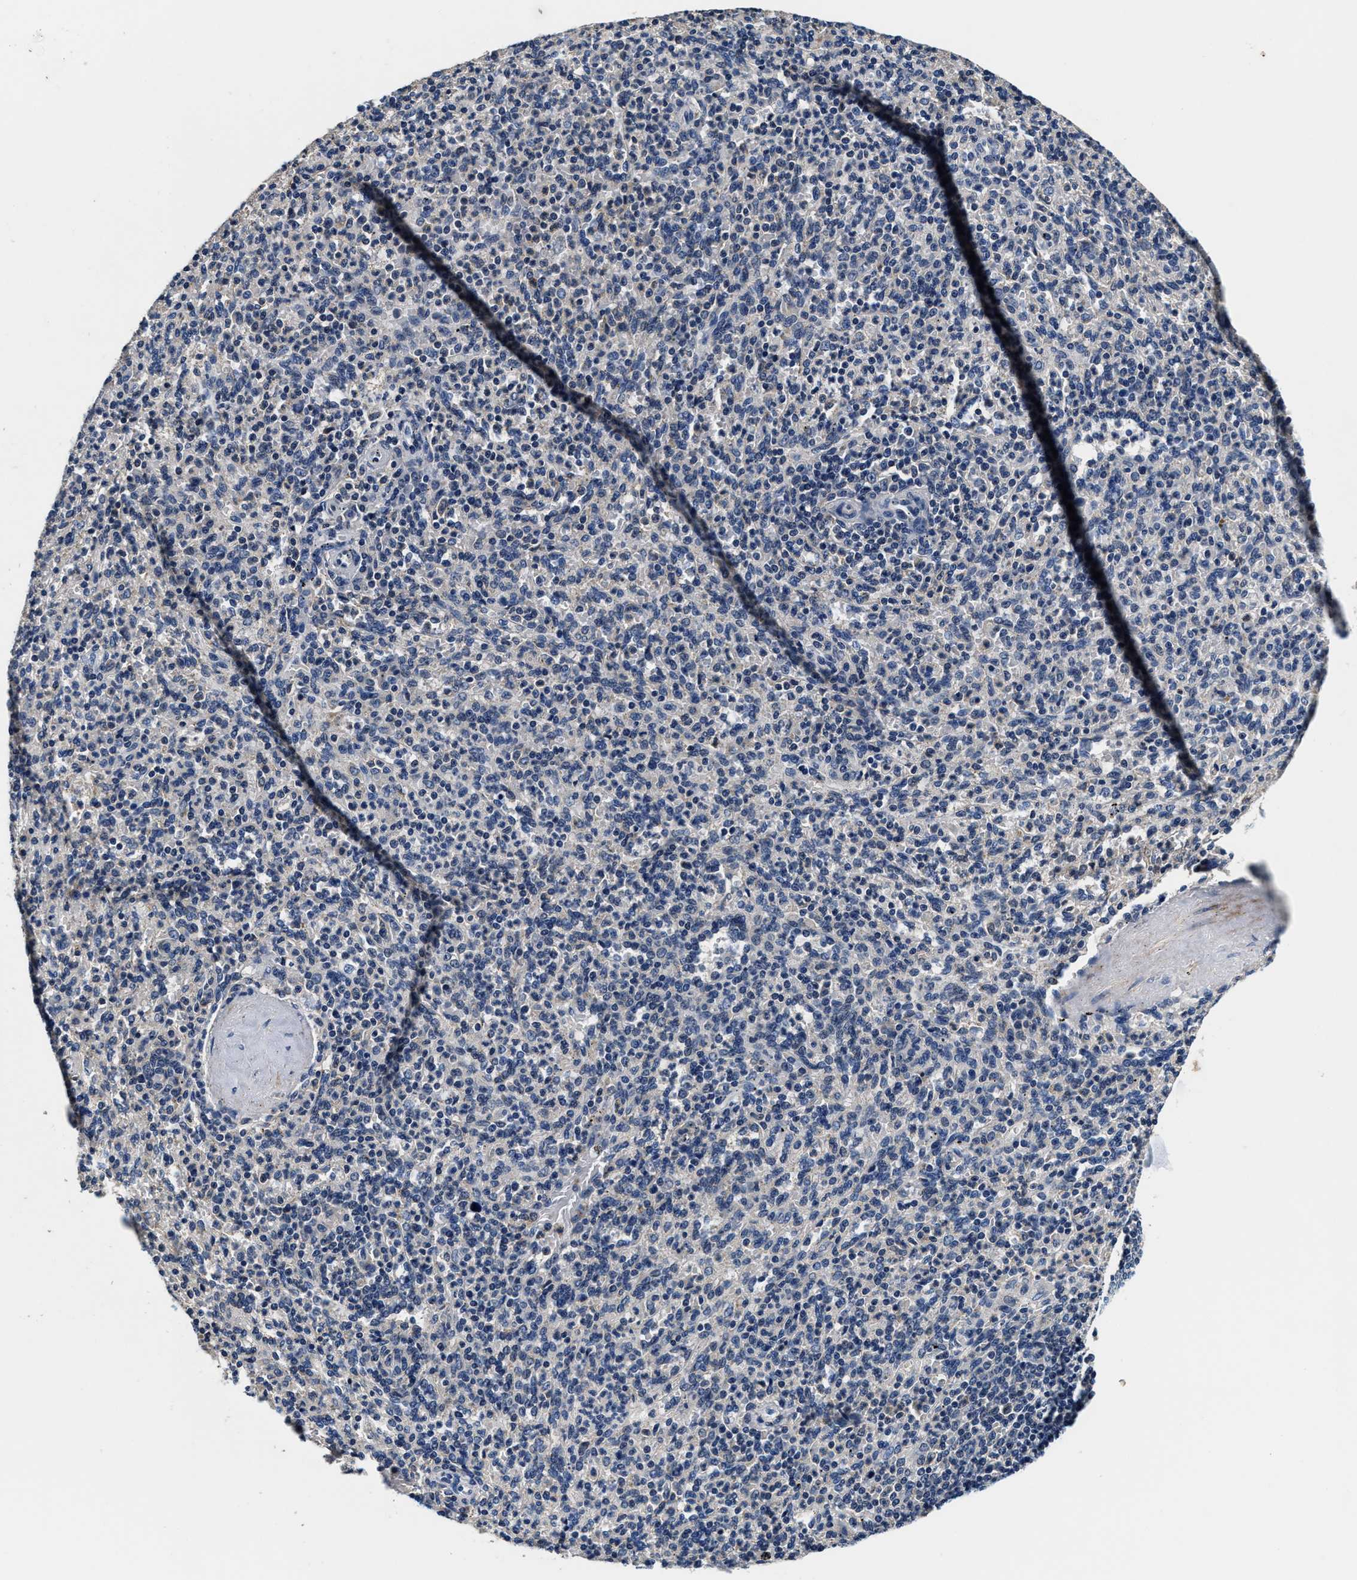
{"staining": {"intensity": "negative", "quantity": "none", "location": "none"}, "tissue": "spleen", "cell_type": "Cells in red pulp", "image_type": "normal", "snomed": [{"axis": "morphology", "description": "Normal tissue, NOS"}, {"axis": "topography", "description": "Spleen"}], "caption": "Immunohistochemistry micrograph of unremarkable spleen: human spleen stained with DAB (3,3'-diaminobenzidine) reveals no significant protein positivity in cells in red pulp.", "gene": "ANKIB1", "patient": {"sex": "male", "age": 36}}